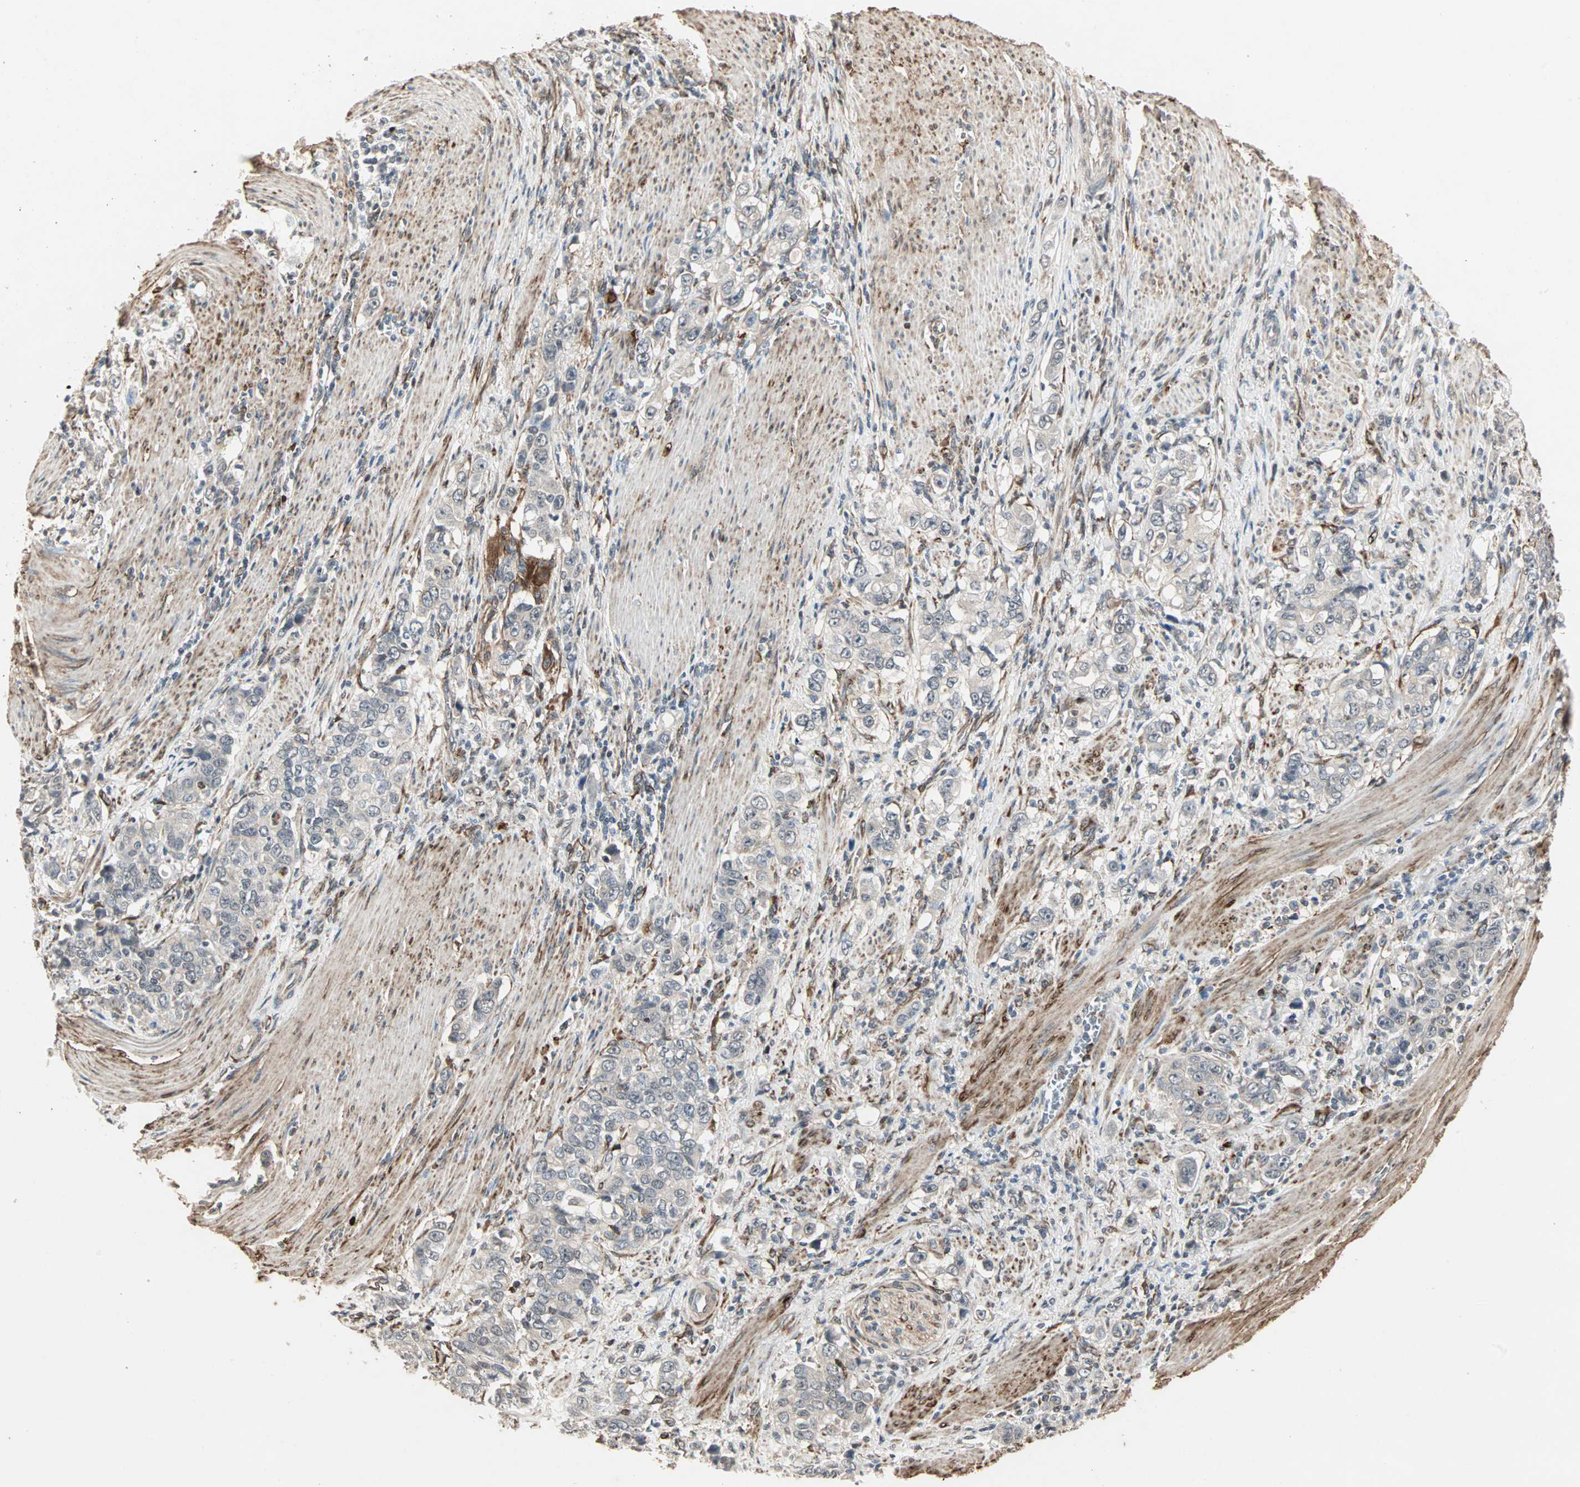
{"staining": {"intensity": "negative", "quantity": "none", "location": "none"}, "tissue": "stomach cancer", "cell_type": "Tumor cells", "image_type": "cancer", "snomed": [{"axis": "morphology", "description": "Adenocarcinoma, NOS"}, {"axis": "topography", "description": "Stomach, lower"}], "caption": "Photomicrograph shows no significant protein staining in tumor cells of stomach adenocarcinoma.", "gene": "TRPV4", "patient": {"sex": "female", "age": 72}}